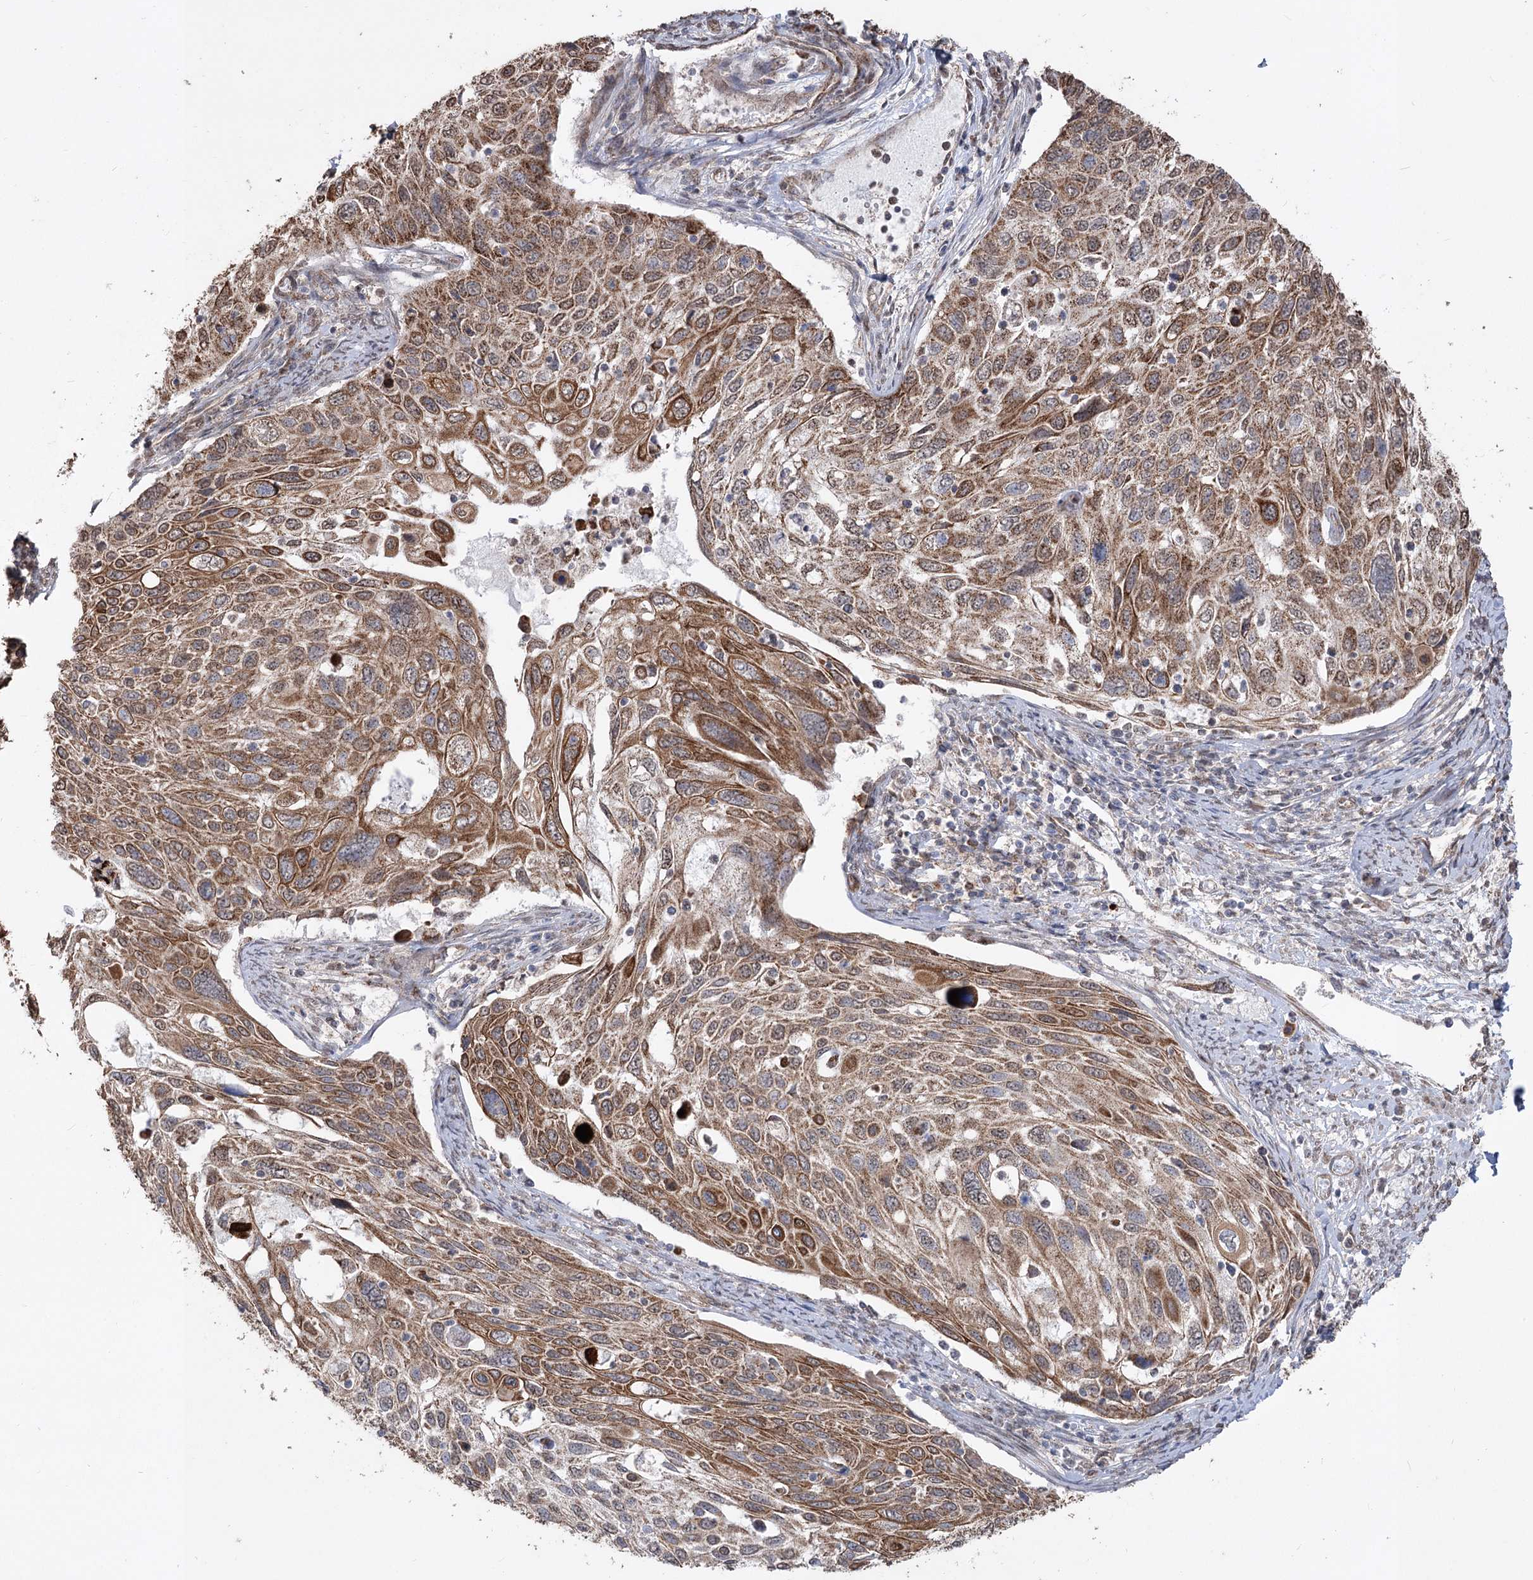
{"staining": {"intensity": "strong", "quantity": ">75%", "location": "cytoplasmic/membranous"}, "tissue": "cervical cancer", "cell_type": "Tumor cells", "image_type": "cancer", "snomed": [{"axis": "morphology", "description": "Squamous cell carcinoma, NOS"}, {"axis": "topography", "description": "Cervix"}], "caption": "A high amount of strong cytoplasmic/membranous positivity is seen in approximately >75% of tumor cells in cervical squamous cell carcinoma tissue.", "gene": "ZSCAN23", "patient": {"sex": "female", "age": 70}}